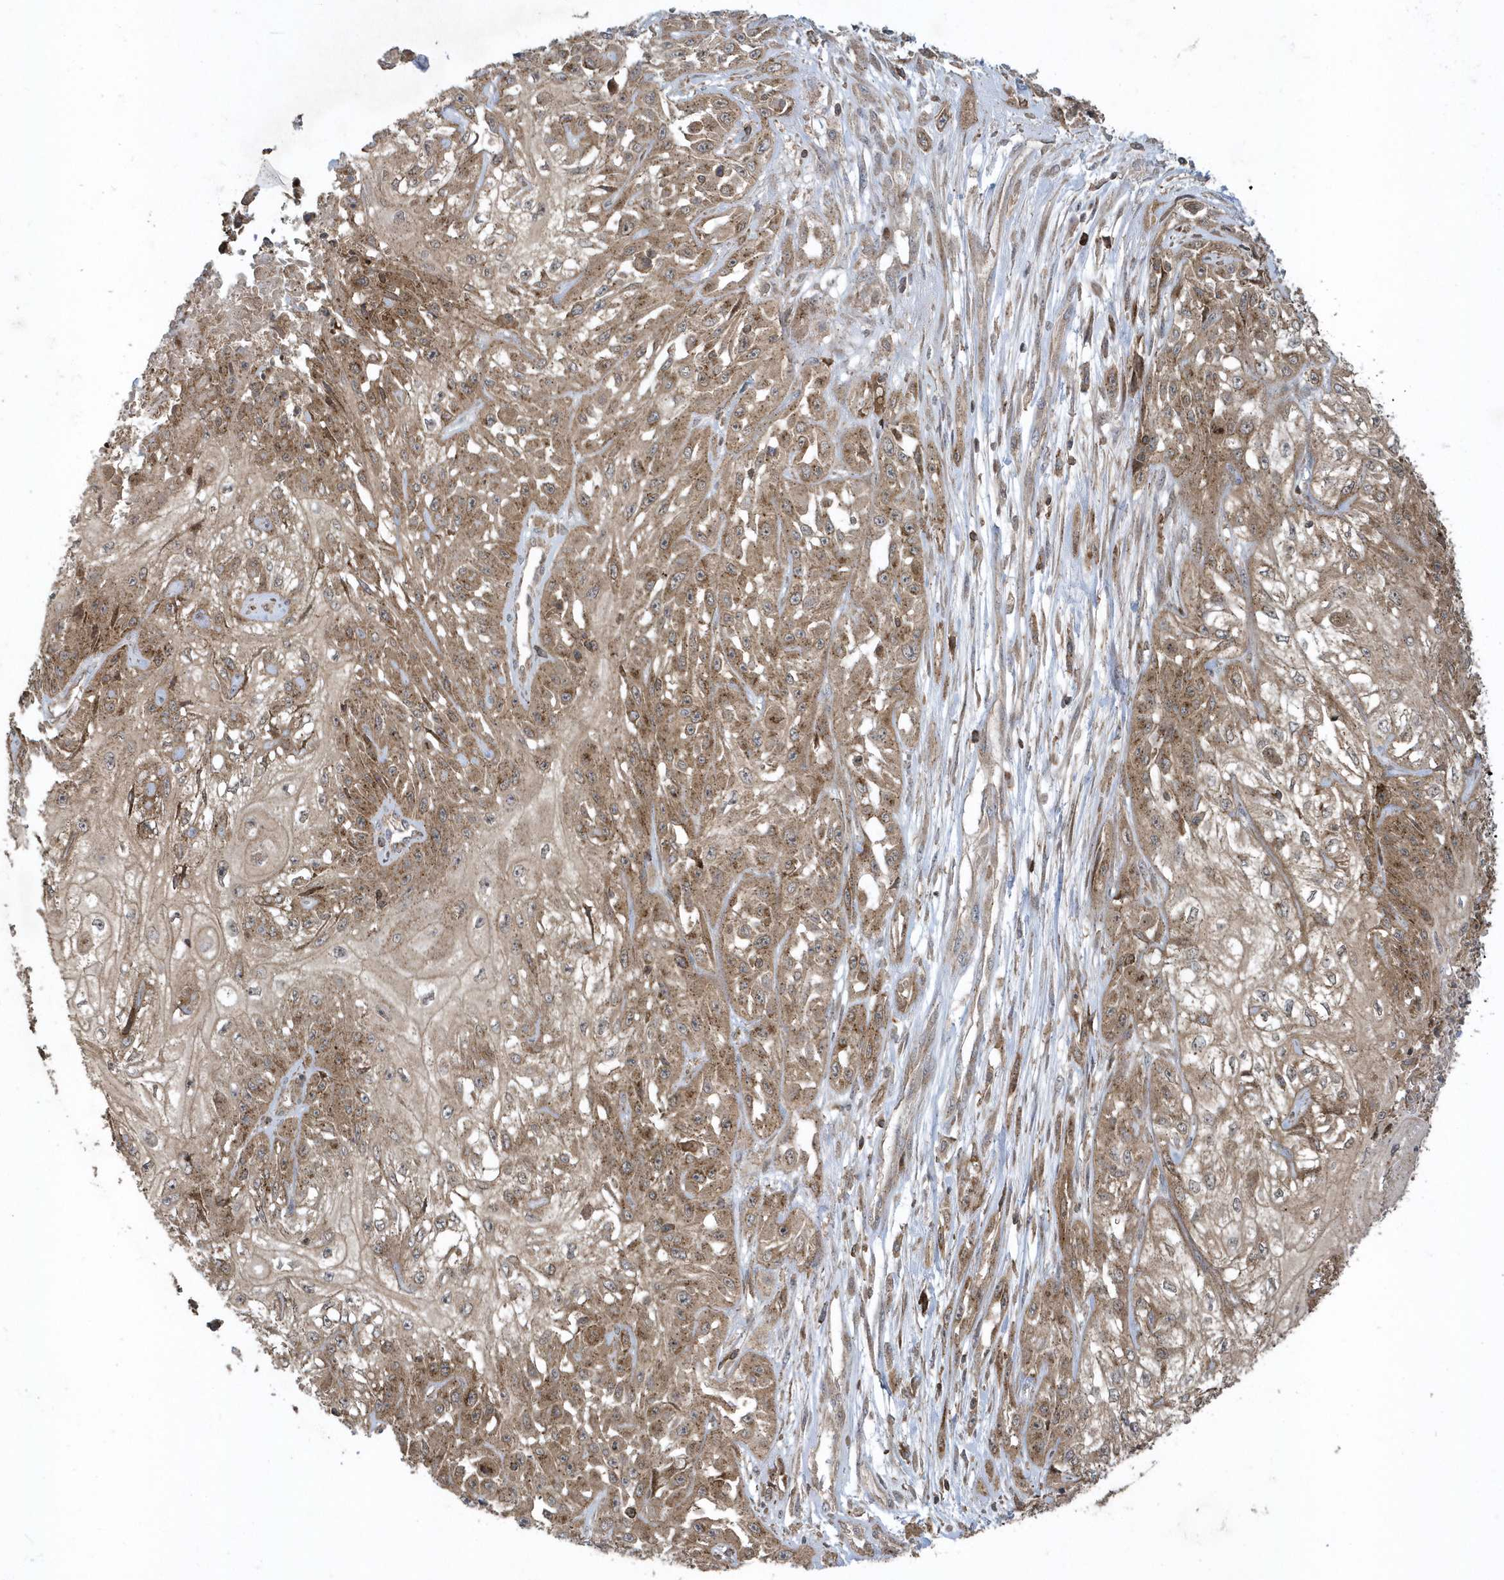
{"staining": {"intensity": "moderate", "quantity": ">75%", "location": "cytoplasmic/membranous"}, "tissue": "skin cancer", "cell_type": "Tumor cells", "image_type": "cancer", "snomed": [{"axis": "morphology", "description": "Squamous cell carcinoma, NOS"}, {"axis": "morphology", "description": "Squamous cell carcinoma, metastatic, NOS"}, {"axis": "topography", "description": "Skin"}, {"axis": "topography", "description": "Lymph node"}], "caption": "Human skin cancer (squamous cell carcinoma) stained with a protein marker exhibits moderate staining in tumor cells.", "gene": "STAMBP", "patient": {"sex": "male", "age": 75}}